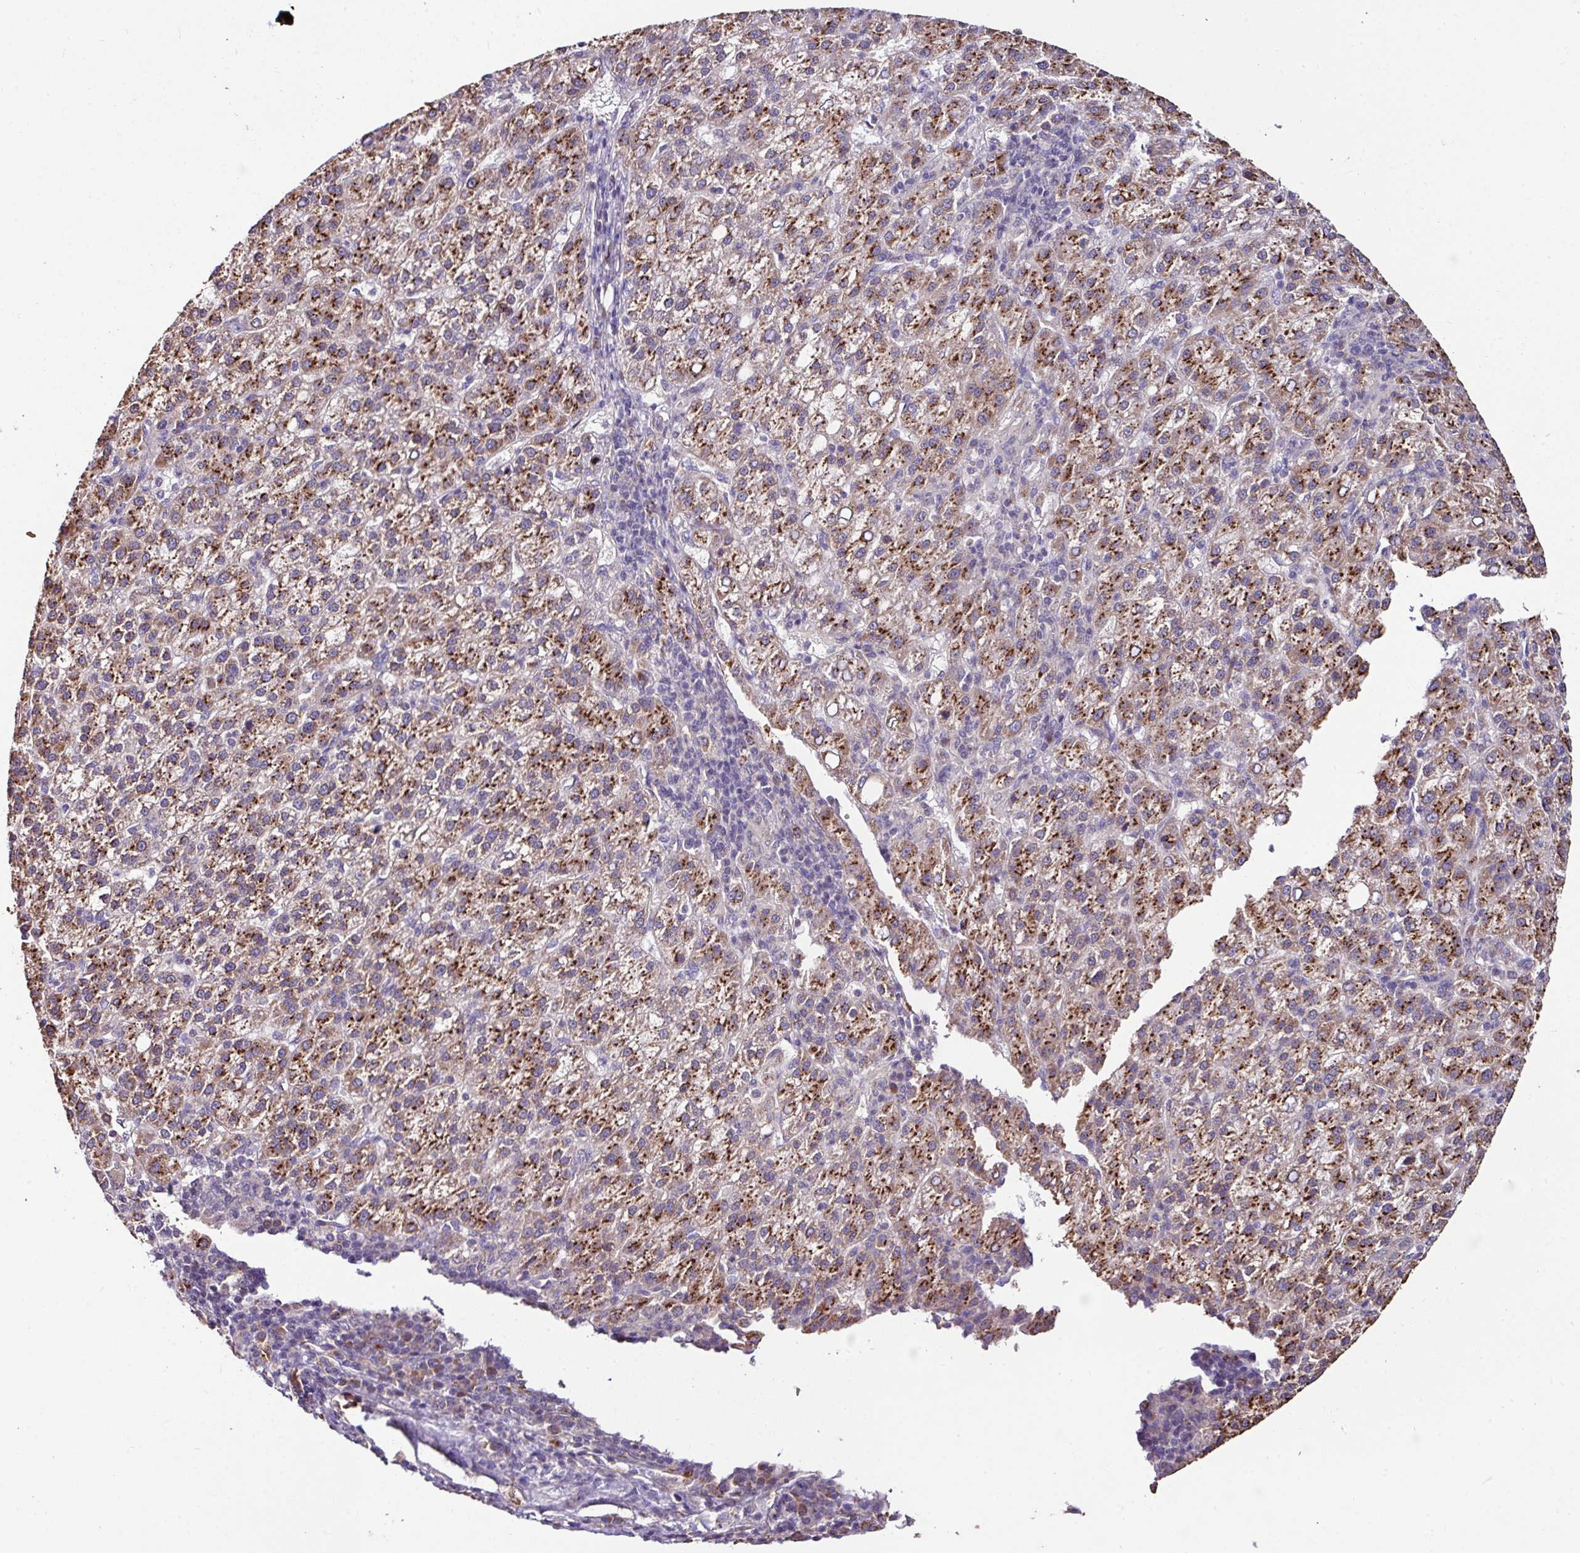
{"staining": {"intensity": "moderate", "quantity": ">75%", "location": "cytoplasmic/membranous"}, "tissue": "liver cancer", "cell_type": "Tumor cells", "image_type": "cancer", "snomed": [{"axis": "morphology", "description": "Carcinoma, Hepatocellular, NOS"}, {"axis": "topography", "description": "Liver"}], "caption": "Human liver hepatocellular carcinoma stained with a protein marker displays moderate staining in tumor cells.", "gene": "CPD", "patient": {"sex": "female", "age": 58}}